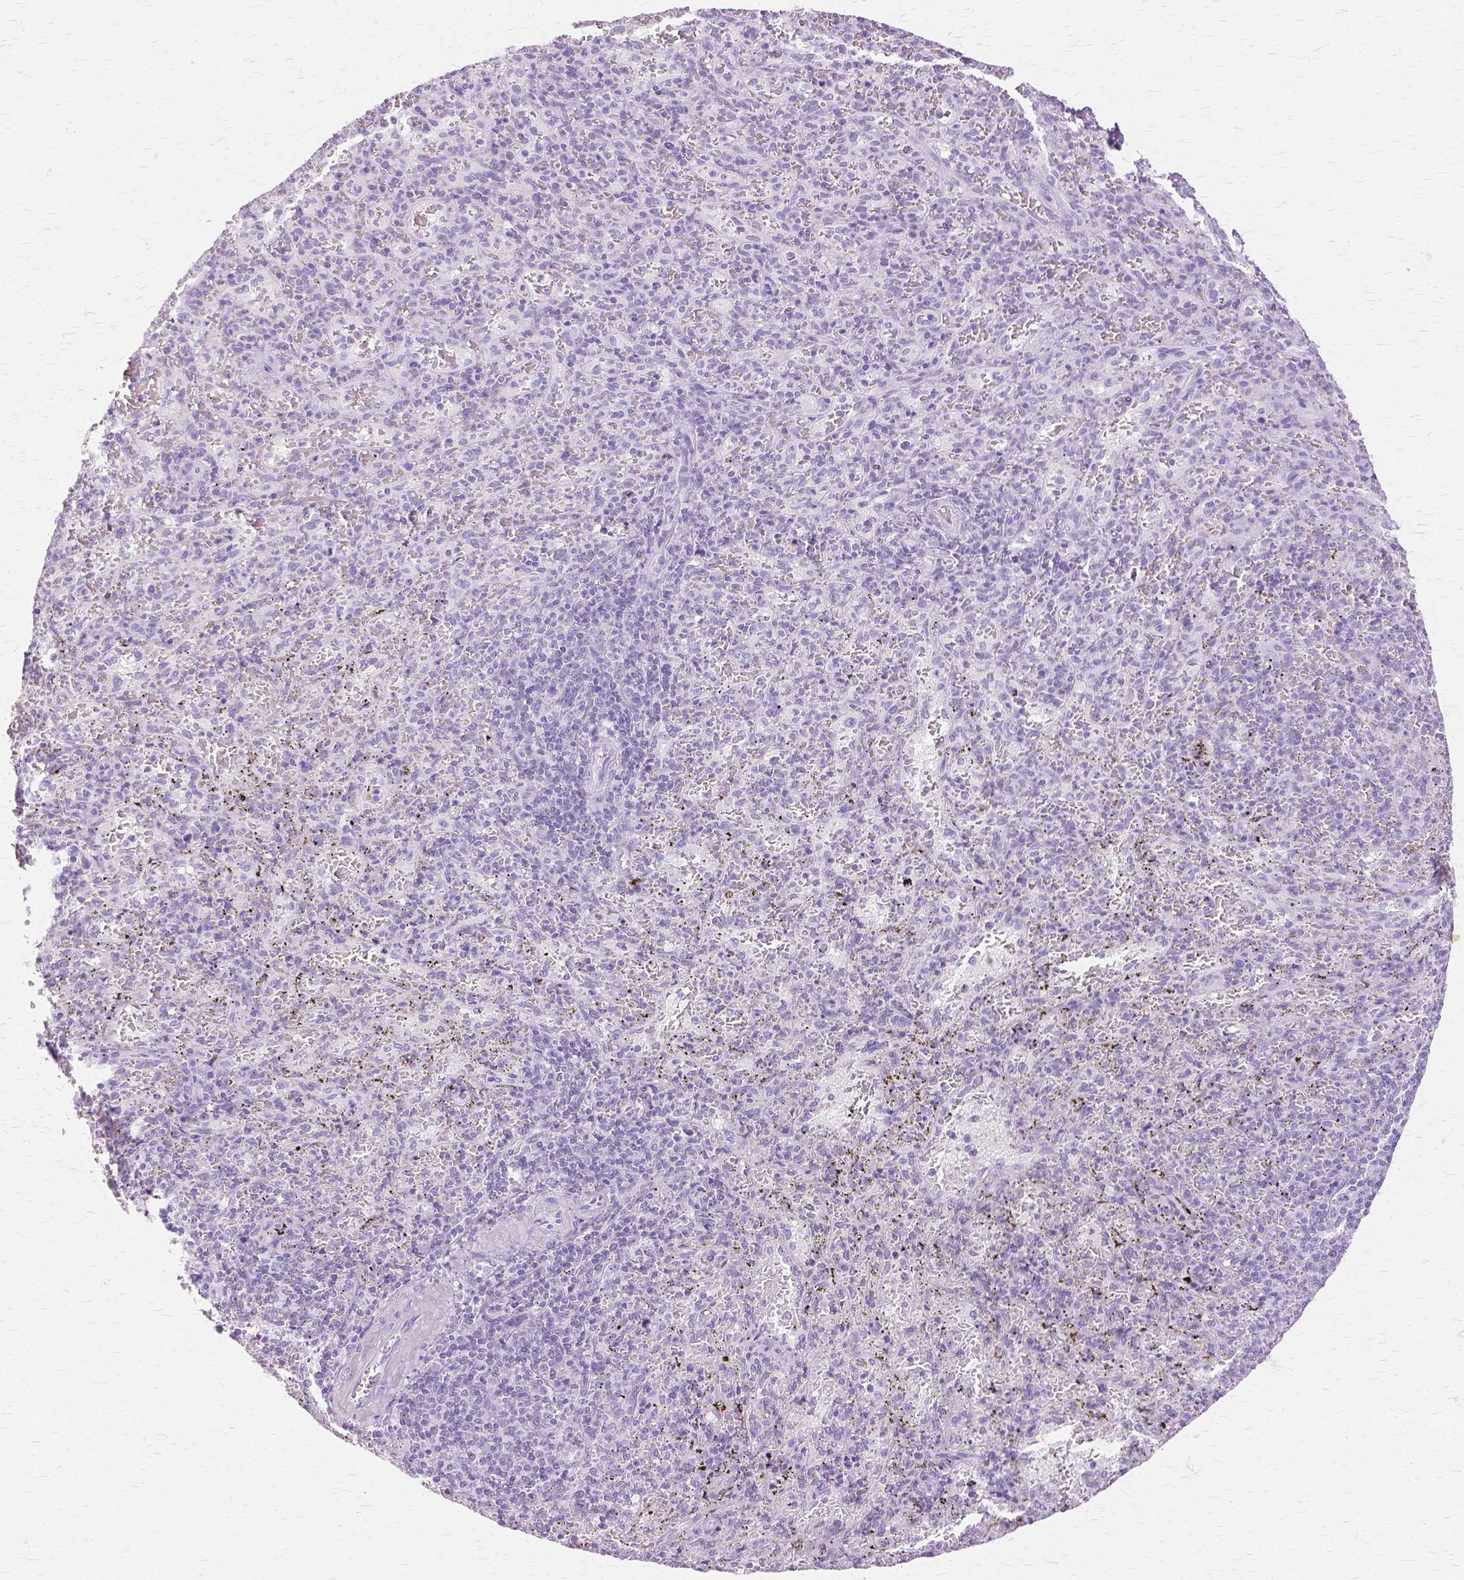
{"staining": {"intensity": "negative", "quantity": "none", "location": "none"}, "tissue": "spleen", "cell_type": "Cells in red pulp", "image_type": "normal", "snomed": [{"axis": "morphology", "description": "Normal tissue, NOS"}, {"axis": "topography", "description": "Spleen"}], "caption": "The image displays no significant expression in cells in red pulp of spleen.", "gene": "TGM1", "patient": {"sex": "male", "age": 57}}